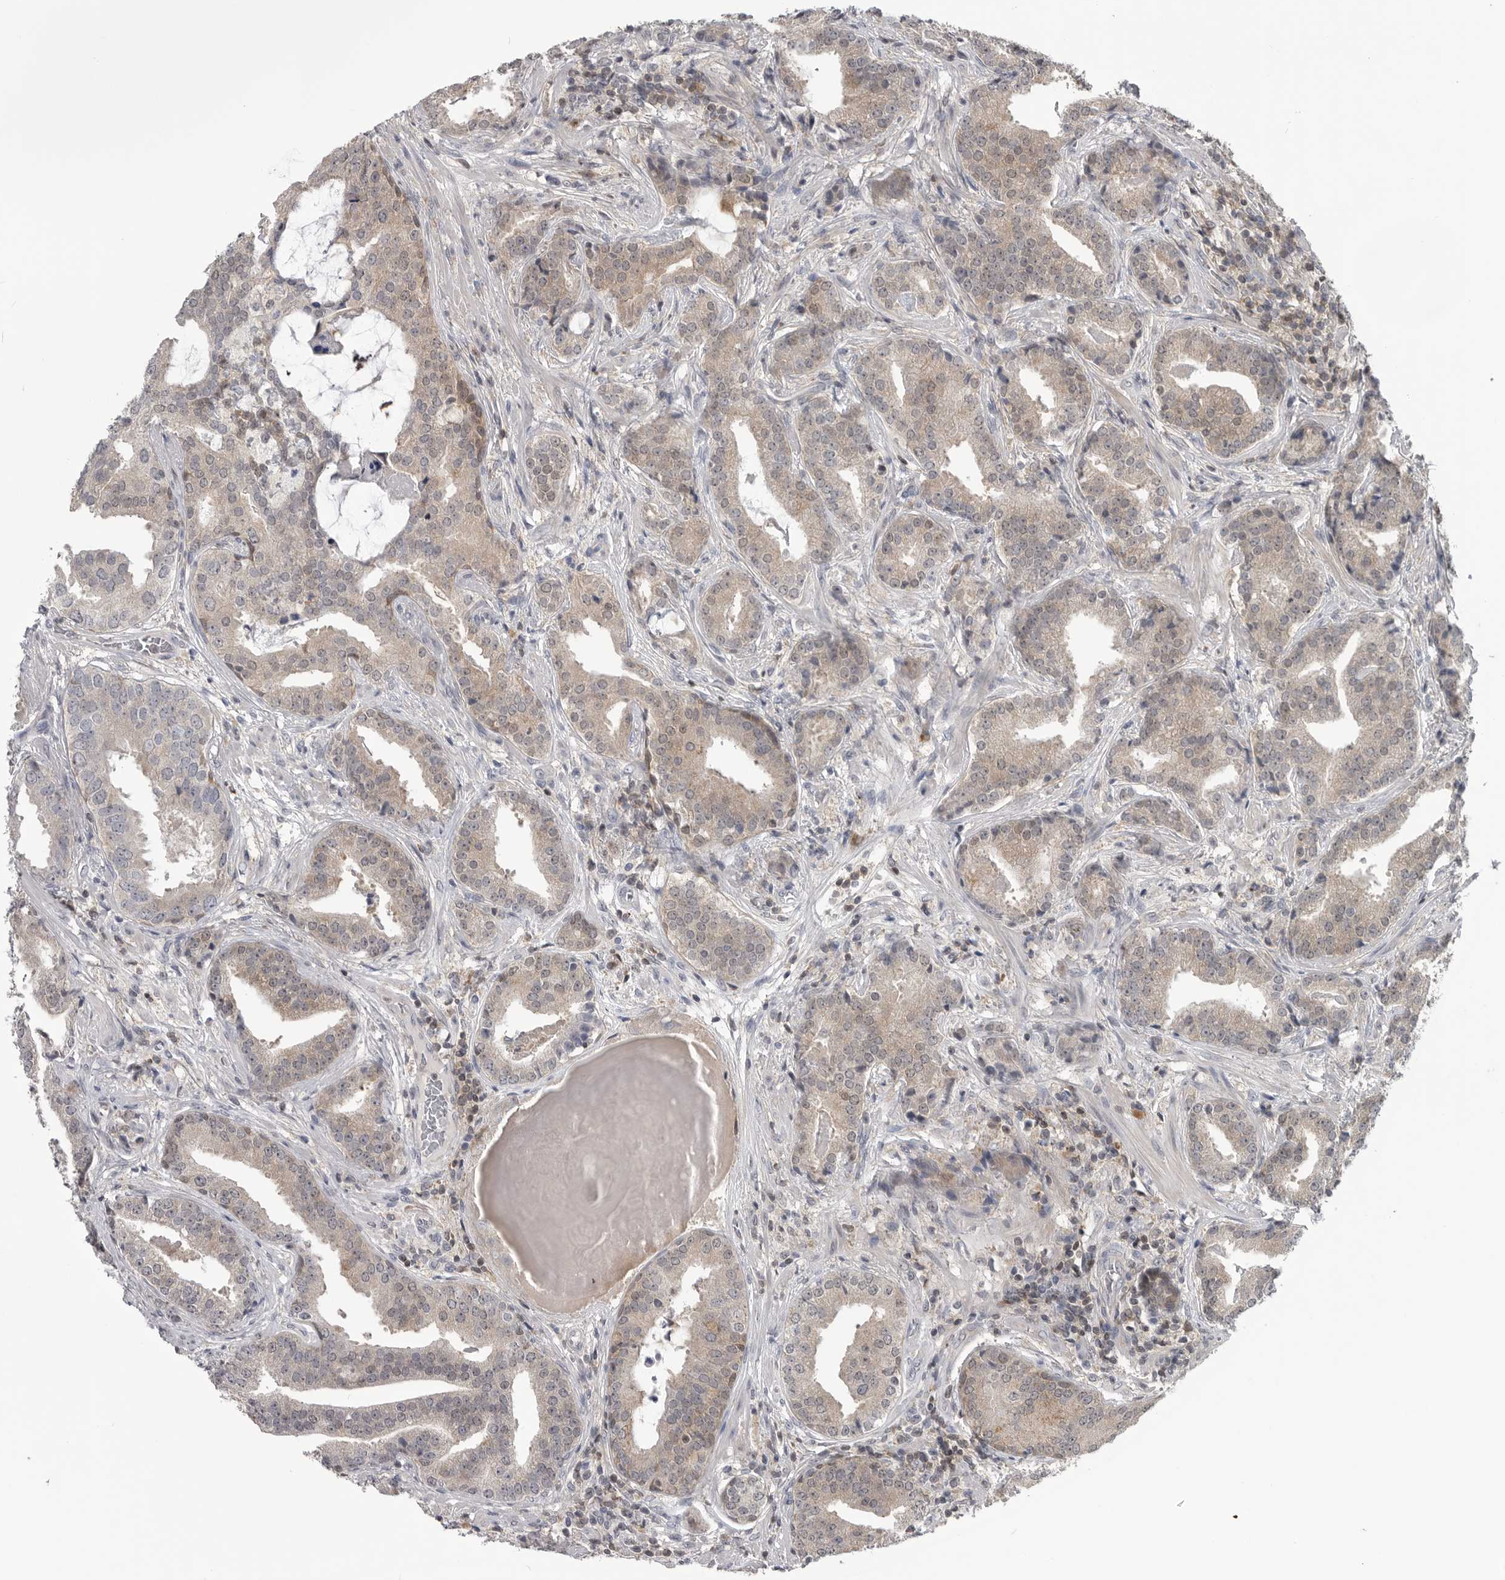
{"staining": {"intensity": "weak", "quantity": "25%-75%", "location": "cytoplasmic/membranous"}, "tissue": "prostate cancer", "cell_type": "Tumor cells", "image_type": "cancer", "snomed": [{"axis": "morphology", "description": "Adenocarcinoma, Low grade"}, {"axis": "topography", "description": "Prostate"}], "caption": "An image showing weak cytoplasmic/membranous positivity in approximately 25%-75% of tumor cells in prostate cancer, as visualized by brown immunohistochemical staining.", "gene": "MAPK13", "patient": {"sex": "male", "age": 67}}